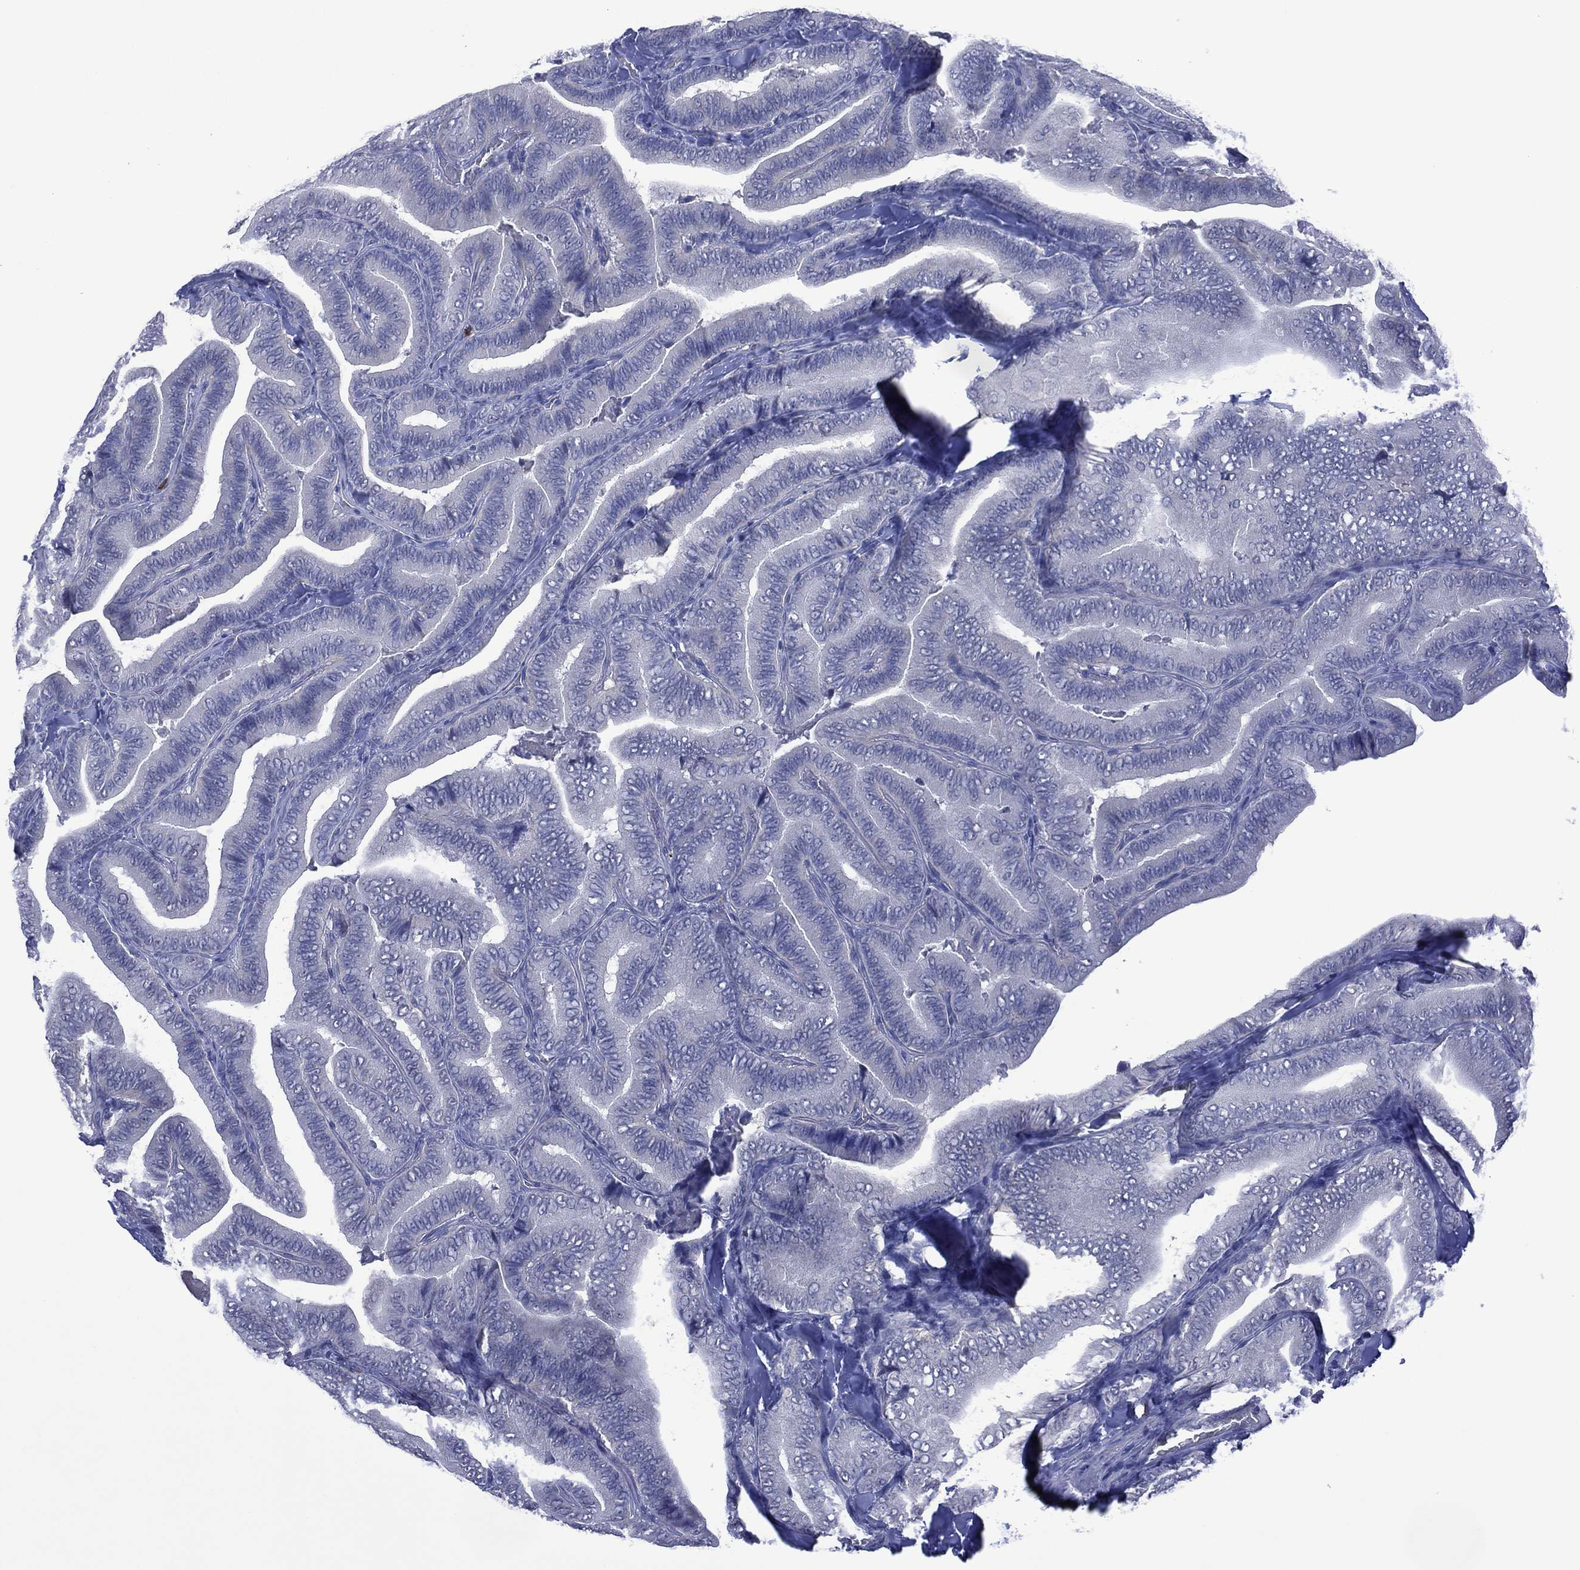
{"staining": {"intensity": "negative", "quantity": "none", "location": "none"}, "tissue": "thyroid cancer", "cell_type": "Tumor cells", "image_type": "cancer", "snomed": [{"axis": "morphology", "description": "Papillary adenocarcinoma, NOS"}, {"axis": "topography", "description": "Thyroid gland"}], "caption": "This image is of thyroid cancer (papillary adenocarcinoma) stained with immunohistochemistry to label a protein in brown with the nuclei are counter-stained blue. There is no expression in tumor cells.", "gene": "ASB10", "patient": {"sex": "male", "age": 61}}